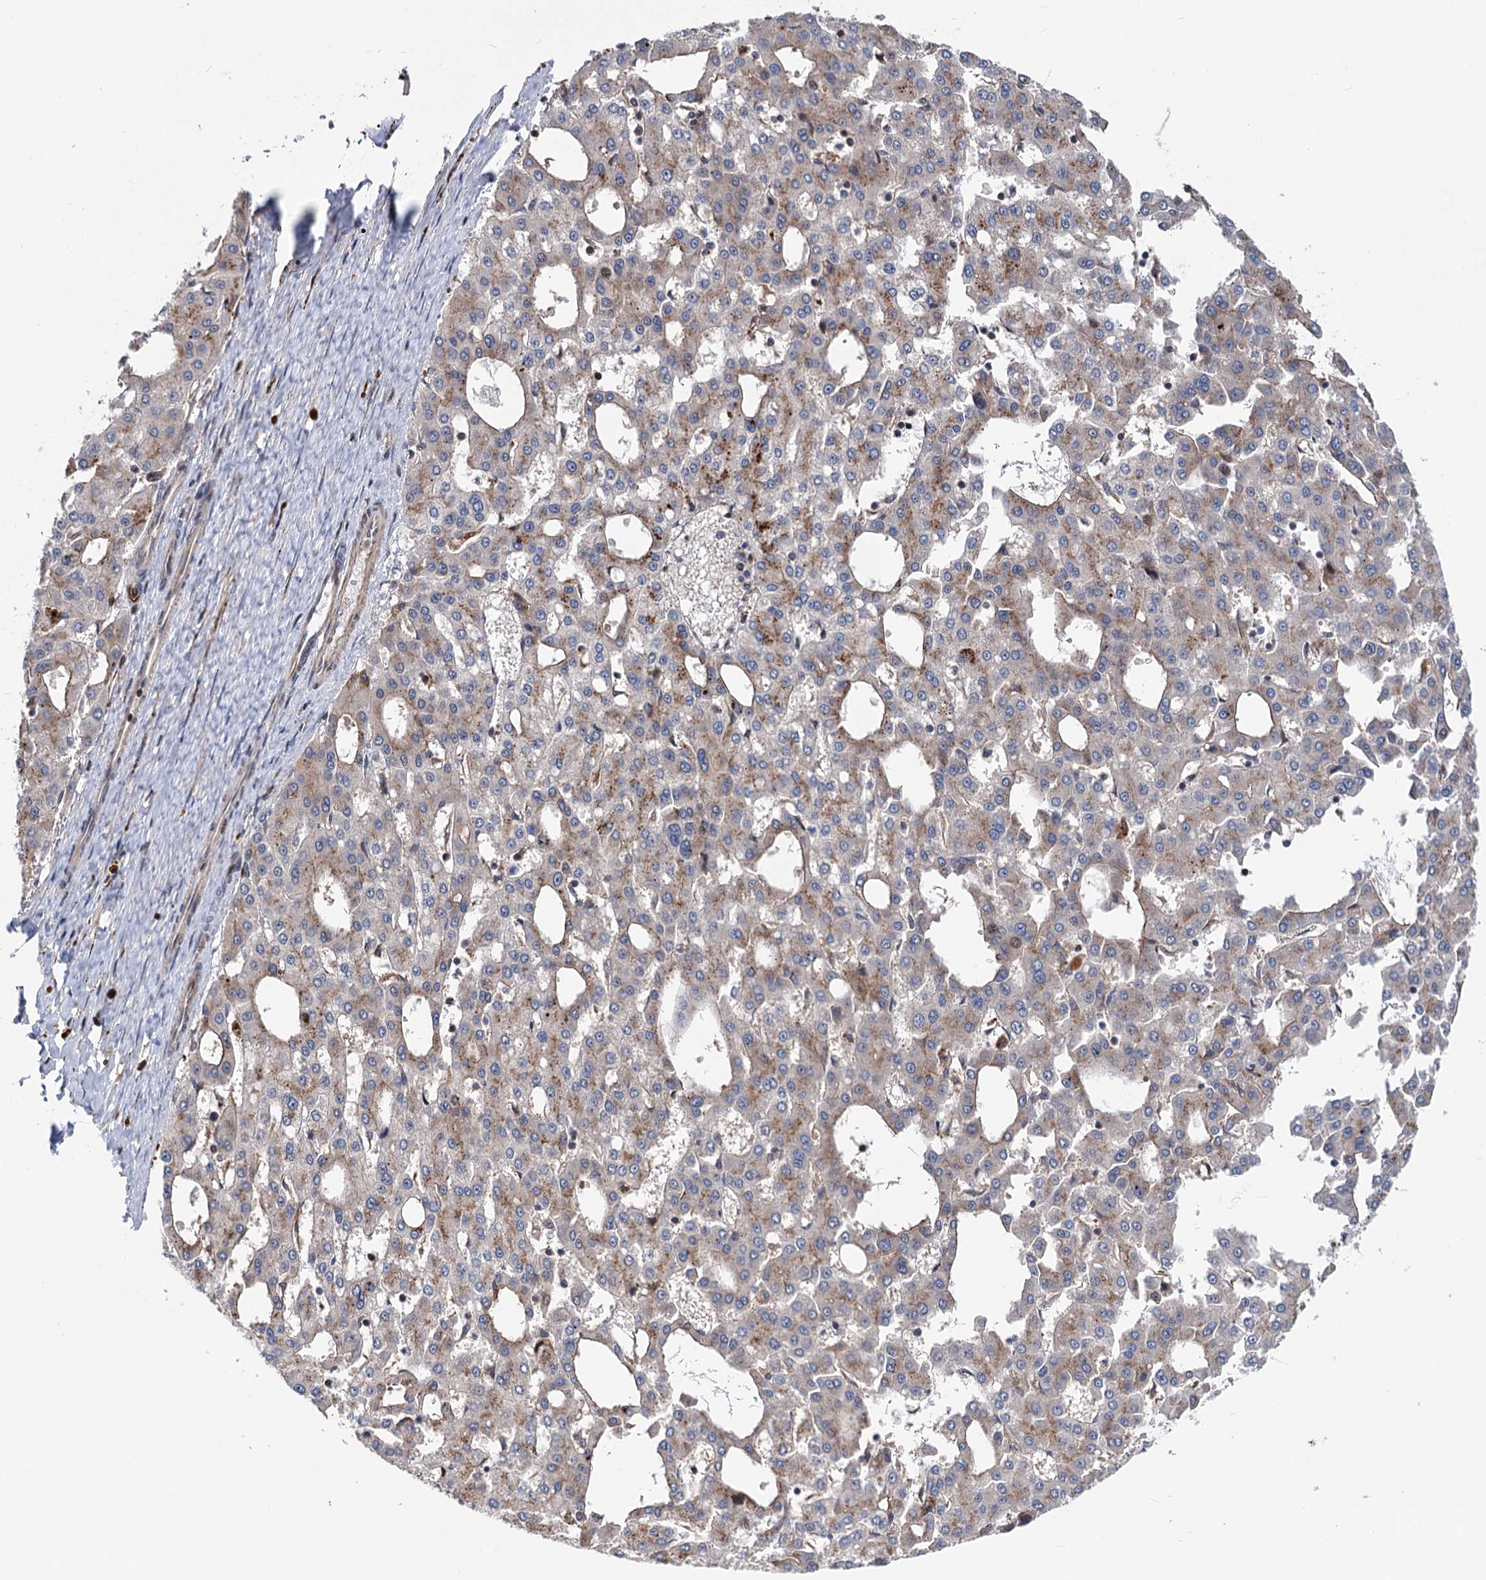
{"staining": {"intensity": "weak", "quantity": "25%-75%", "location": "cytoplasmic/membranous"}, "tissue": "liver cancer", "cell_type": "Tumor cells", "image_type": "cancer", "snomed": [{"axis": "morphology", "description": "Carcinoma, Hepatocellular, NOS"}, {"axis": "topography", "description": "Liver"}], "caption": "IHC (DAB) staining of hepatocellular carcinoma (liver) reveals weak cytoplasmic/membranous protein positivity in about 25%-75% of tumor cells.", "gene": "UBR1", "patient": {"sex": "male", "age": 47}}